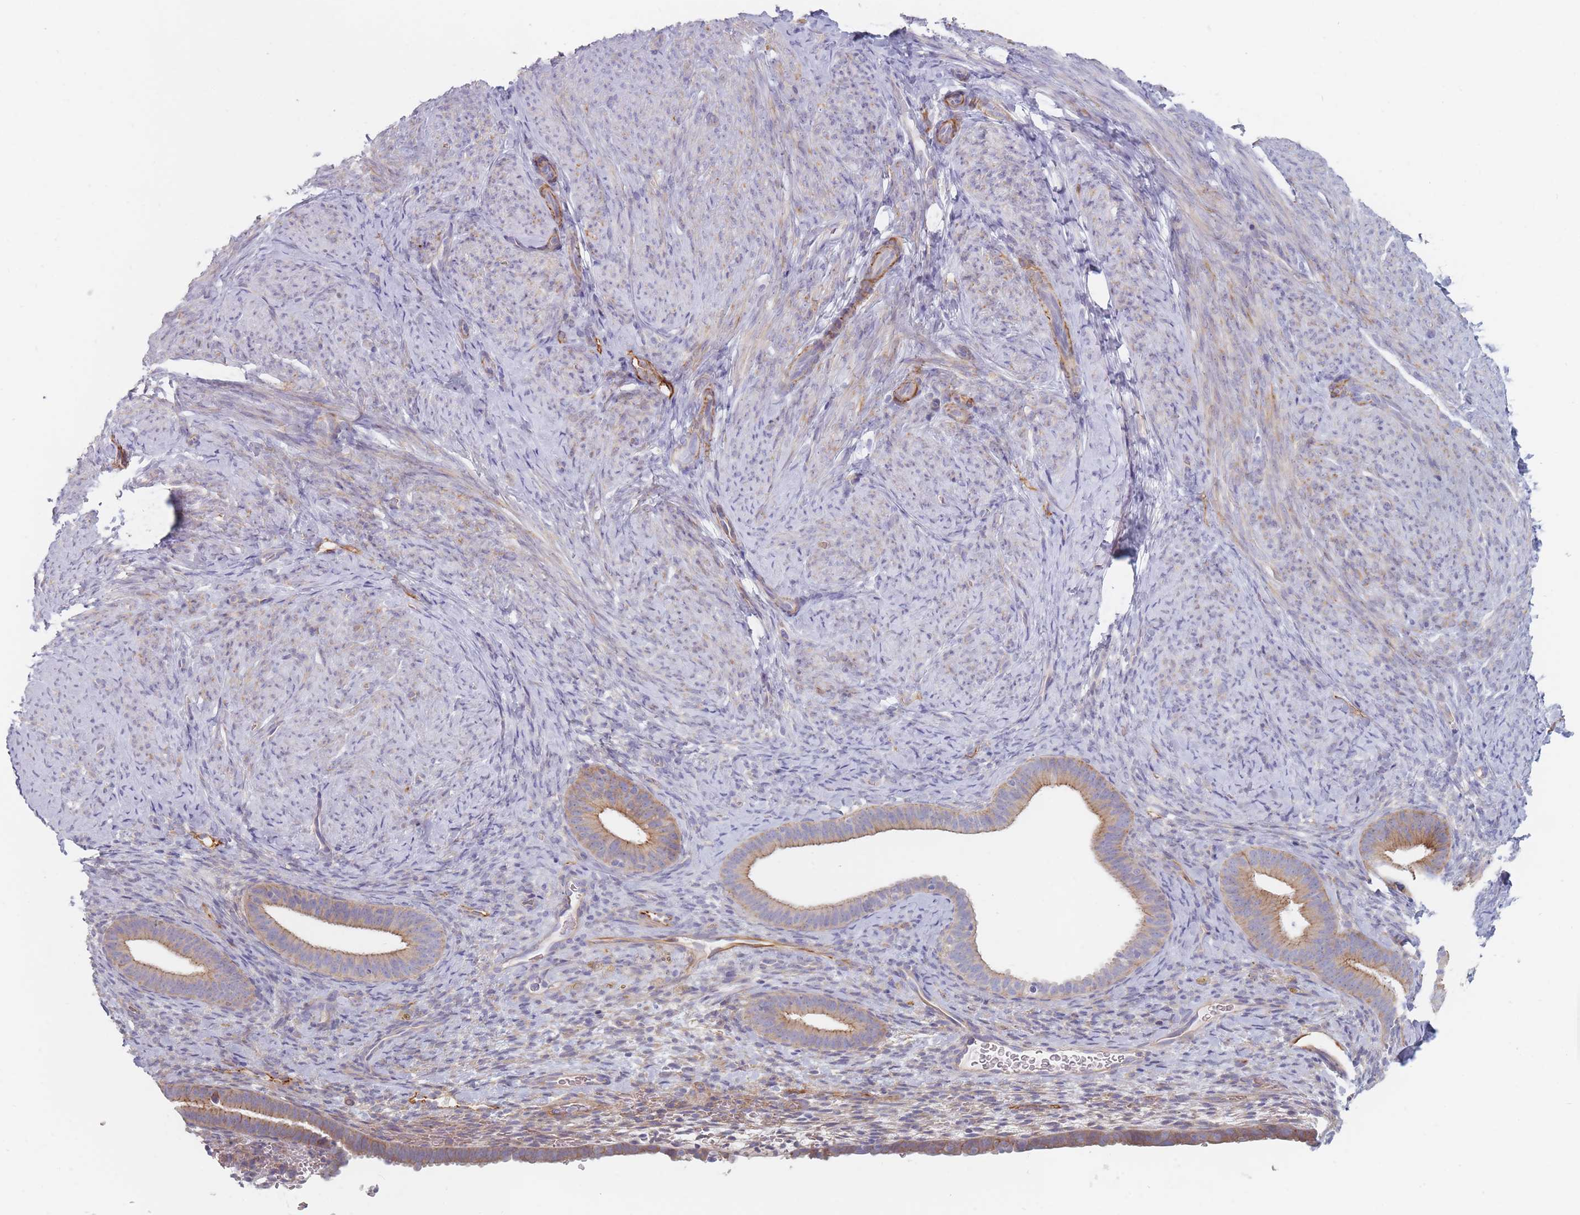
{"staining": {"intensity": "negative", "quantity": "none", "location": "none"}, "tissue": "endometrium", "cell_type": "Cells in endometrial stroma", "image_type": "normal", "snomed": [{"axis": "morphology", "description": "Normal tissue, NOS"}, {"axis": "topography", "description": "Endometrium"}], "caption": "Photomicrograph shows no protein expression in cells in endometrial stroma of unremarkable endometrium. (IHC, brightfield microscopy, high magnification).", "gene": "ERBIN", "patient": {"sex": "female", "age": 65}}